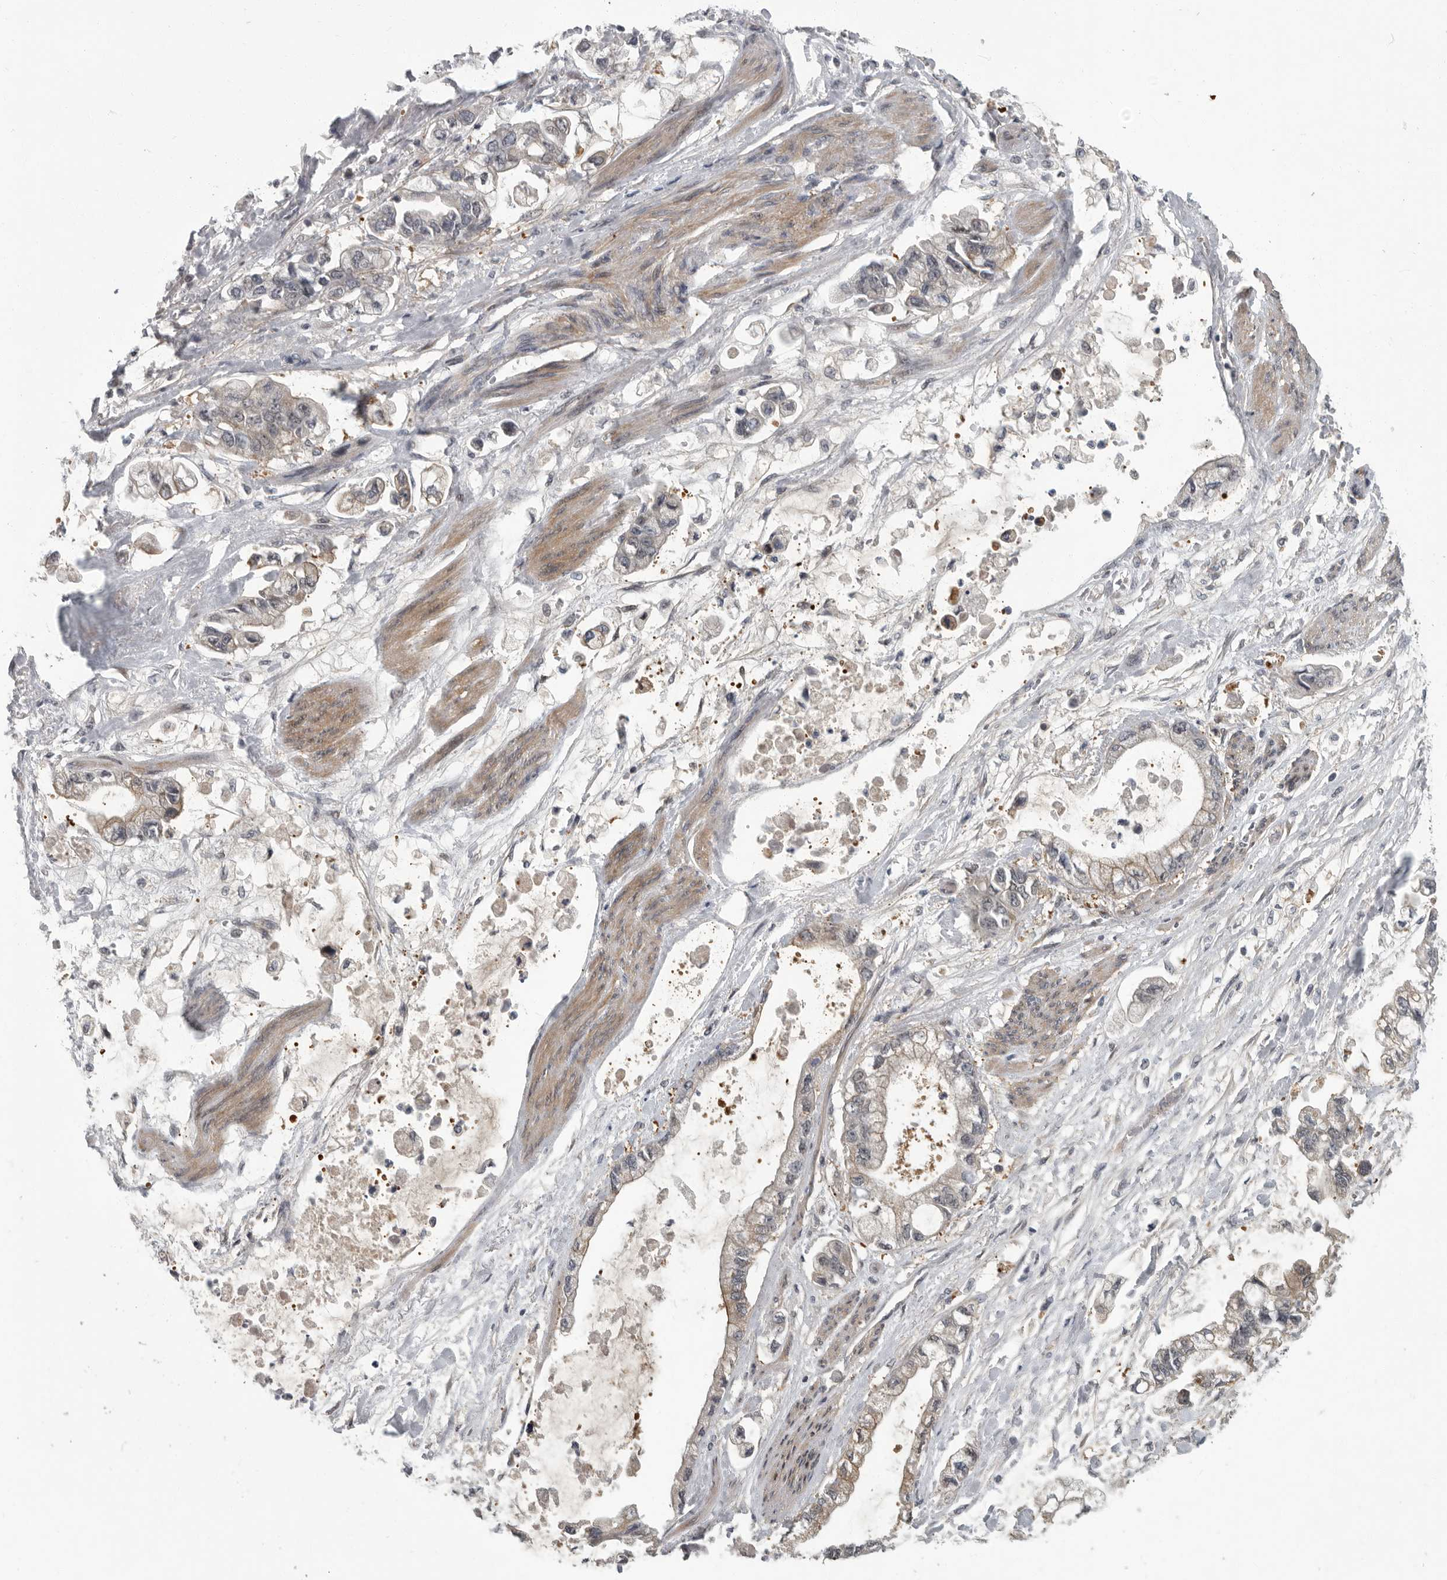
{"staining": {"intensity": "negative", "quantity": "none", "location": "none"}, "tissue": "stomach cancer", "cell_type": "Tumor cells", "image_type": "cancer", "snomed": [{"axis": "morphology", "description": "Normal tissue, NOS"}, {"axis": "morphology", "description": "Adenocarcinoma, NOS"}, {"axis": "topography", "description": "Stomach"}], "caption": "Immunohistochemistry (IHC) image of neoplastic tissue: human adenocarcinoma (stomach) stained with DAB (3,3'-diaminobenzidine) shows no significant protein expression in tumor cells. (IHC, brightfield microscopy, high magnification).", "gene": "PDE7A", "patient": {"sex": "male", "age": 62}}